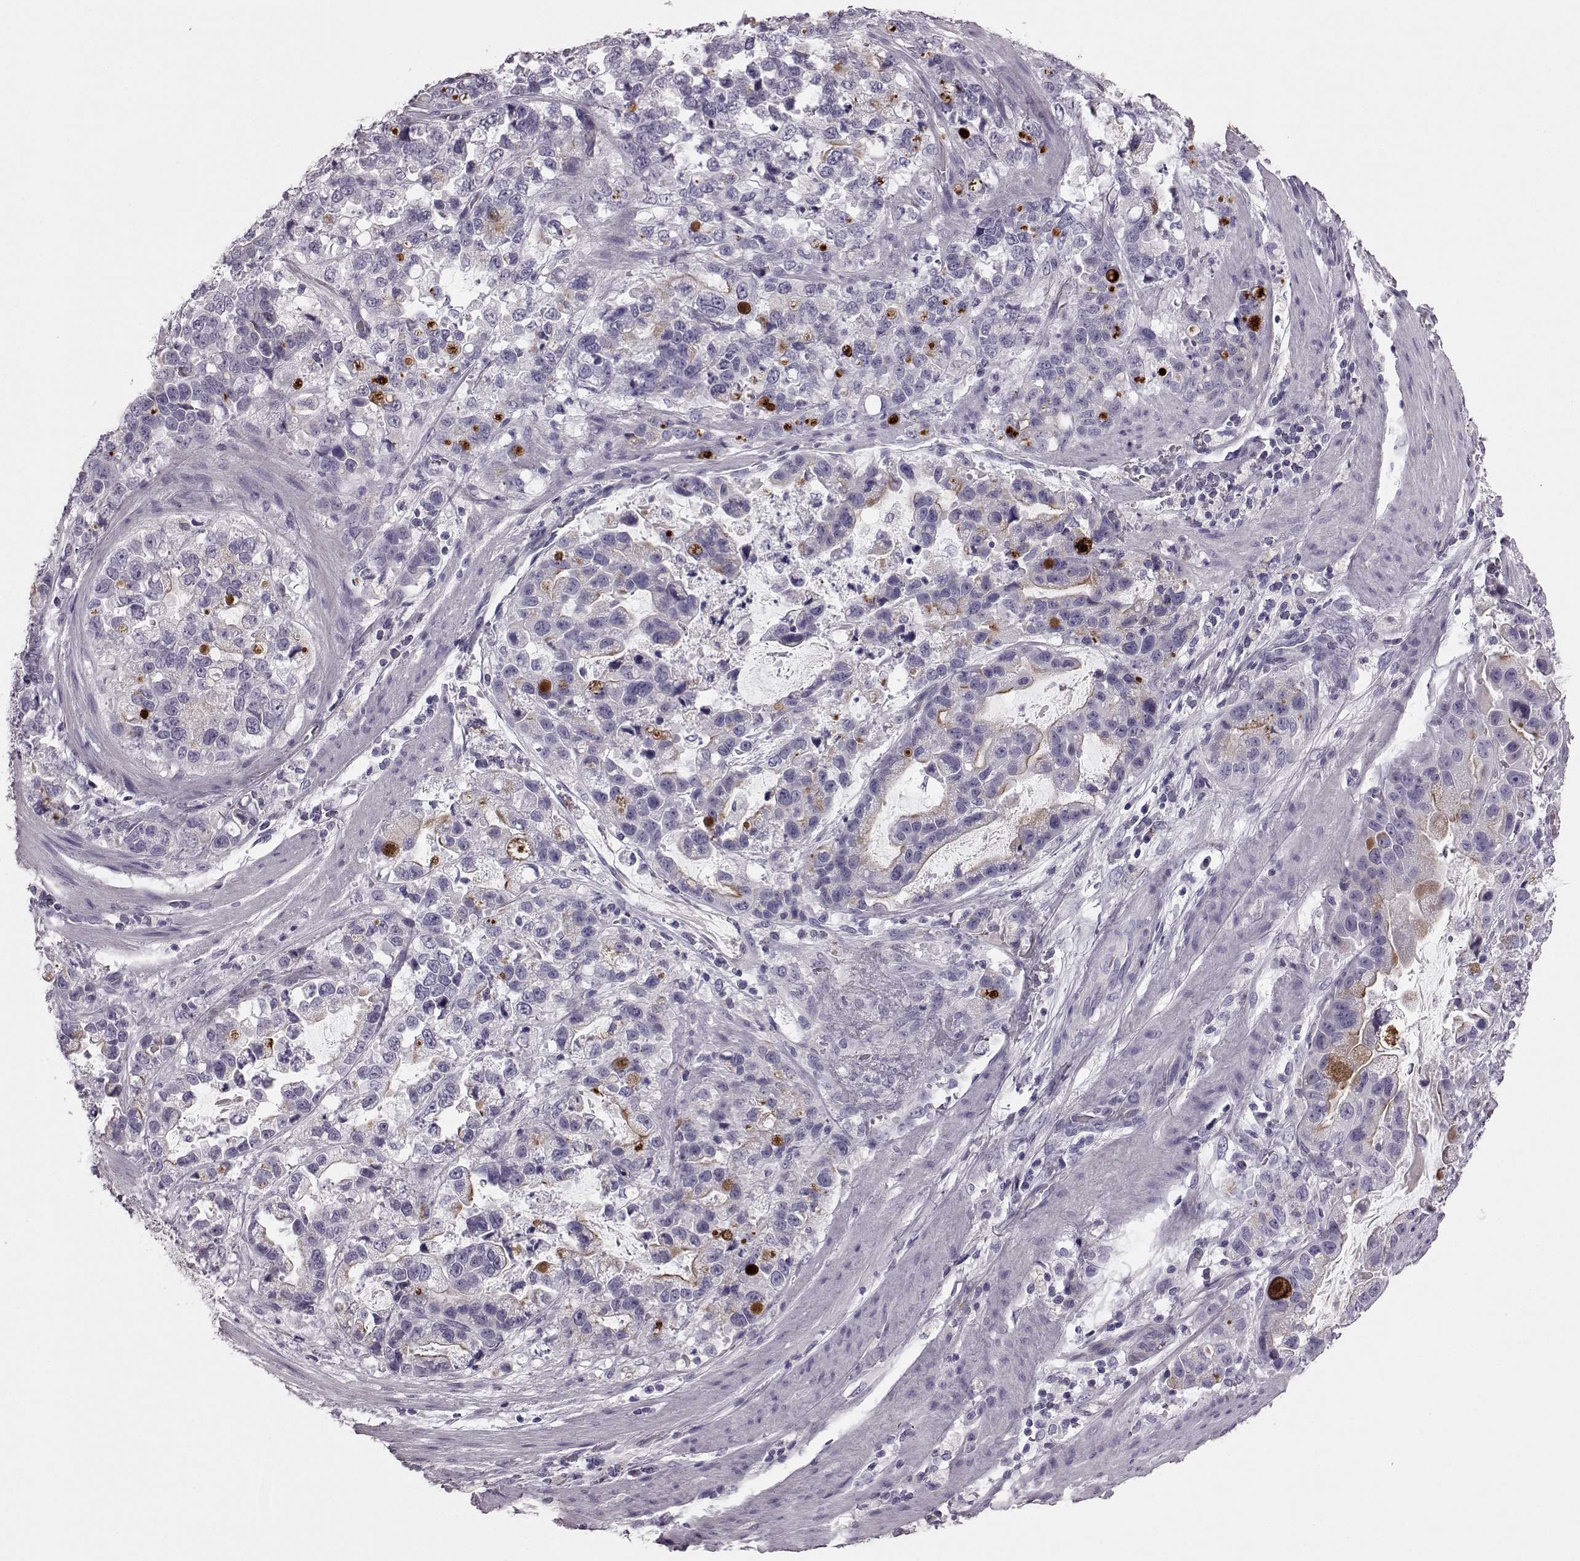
{"staining": {"intensity": "negative", "quantity": "none", "location": "none"}, "tissue": "stomach cancer", "cell_type": "Tumor cells", "image_type": "cancer", "snomed": [{"axis": "morphology", "description": "Adenocarcinoma, NOS"}, {"axis": "topography", "description": "Stomach"}], "caption": "A high-resolution image shows IHC staining of stomach cancer, which exhibits no significant positivity in tumor cells.", "gene": "SNTG1", "patient": {"sex": "male", "age": 59}}